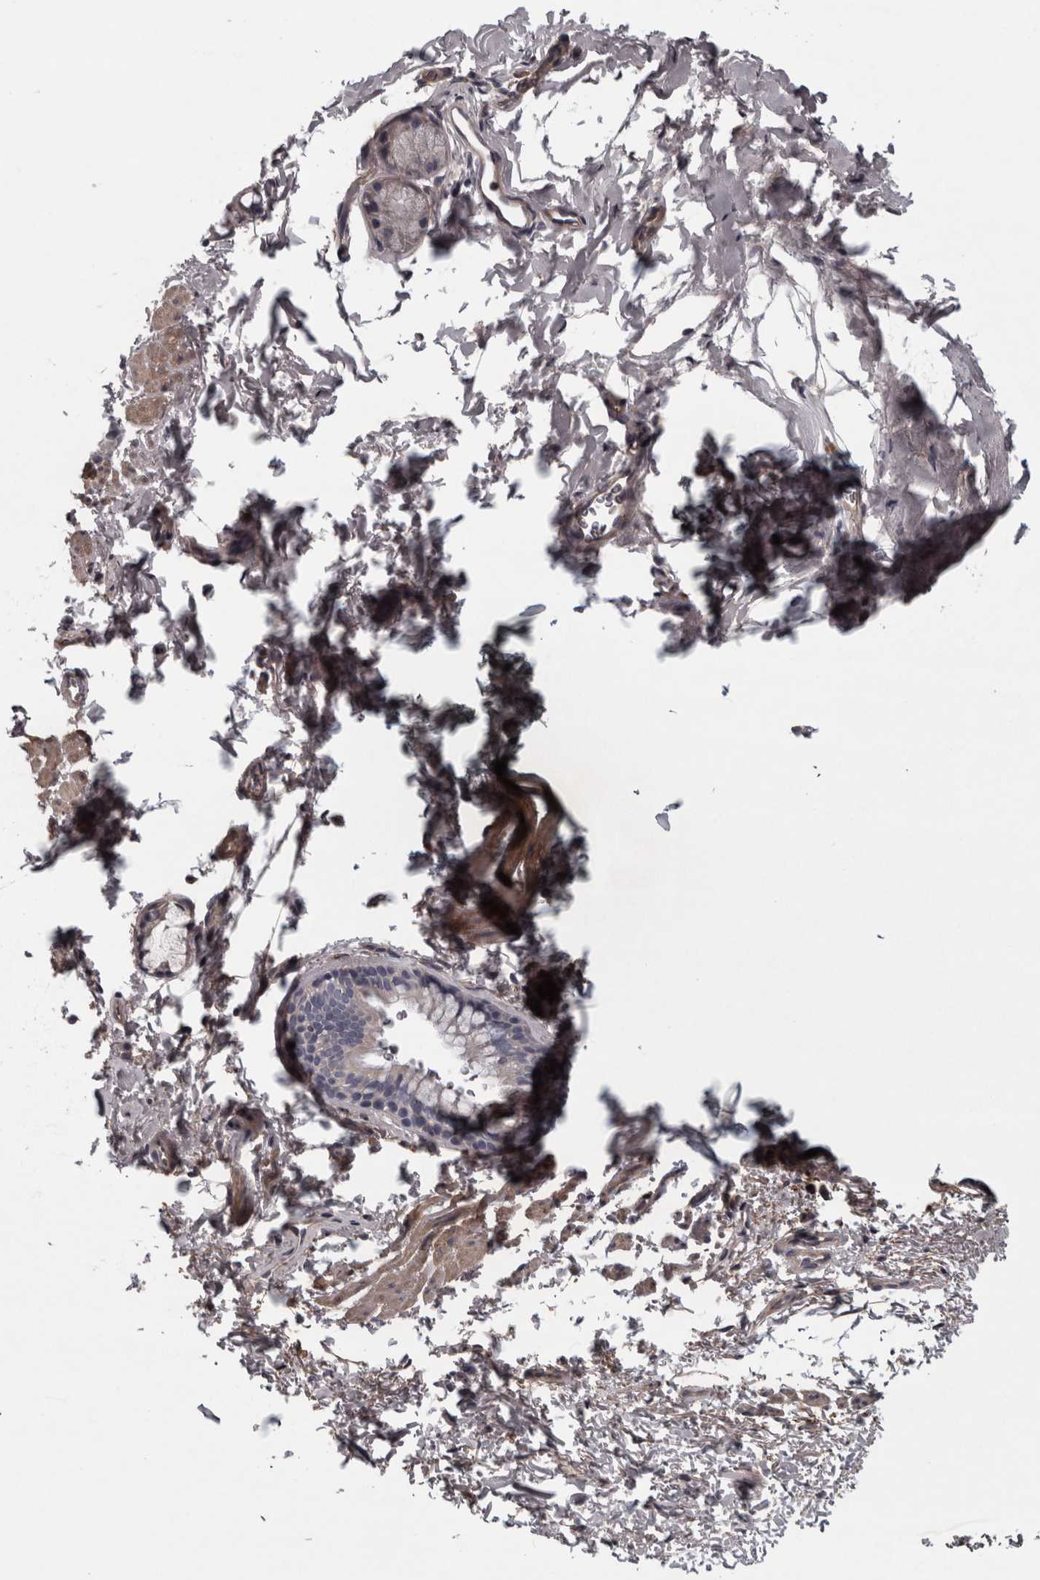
{"staining": {"intensity": "negative", "quantity": "none", "location": "none"}, "tissue": "bronchus", "cell_type": "Respiratory epithelial cells", "image_type": "normal", "snomed": [{"axis": "morphology", "description": "Normal tissue, NOS"}, {"axis": "topography", "description": "Cartilage tissue"}, {"axis": "topography", "description": "Bronchus"}, {"axis": "topography", "description": "Lung"}], "caption": "This is an IHC image of benign bronchus. There is no positivity in respiratory epithelial cells.", "gene": "RSU1", "patient": {"sex": "male", "age": 64}}